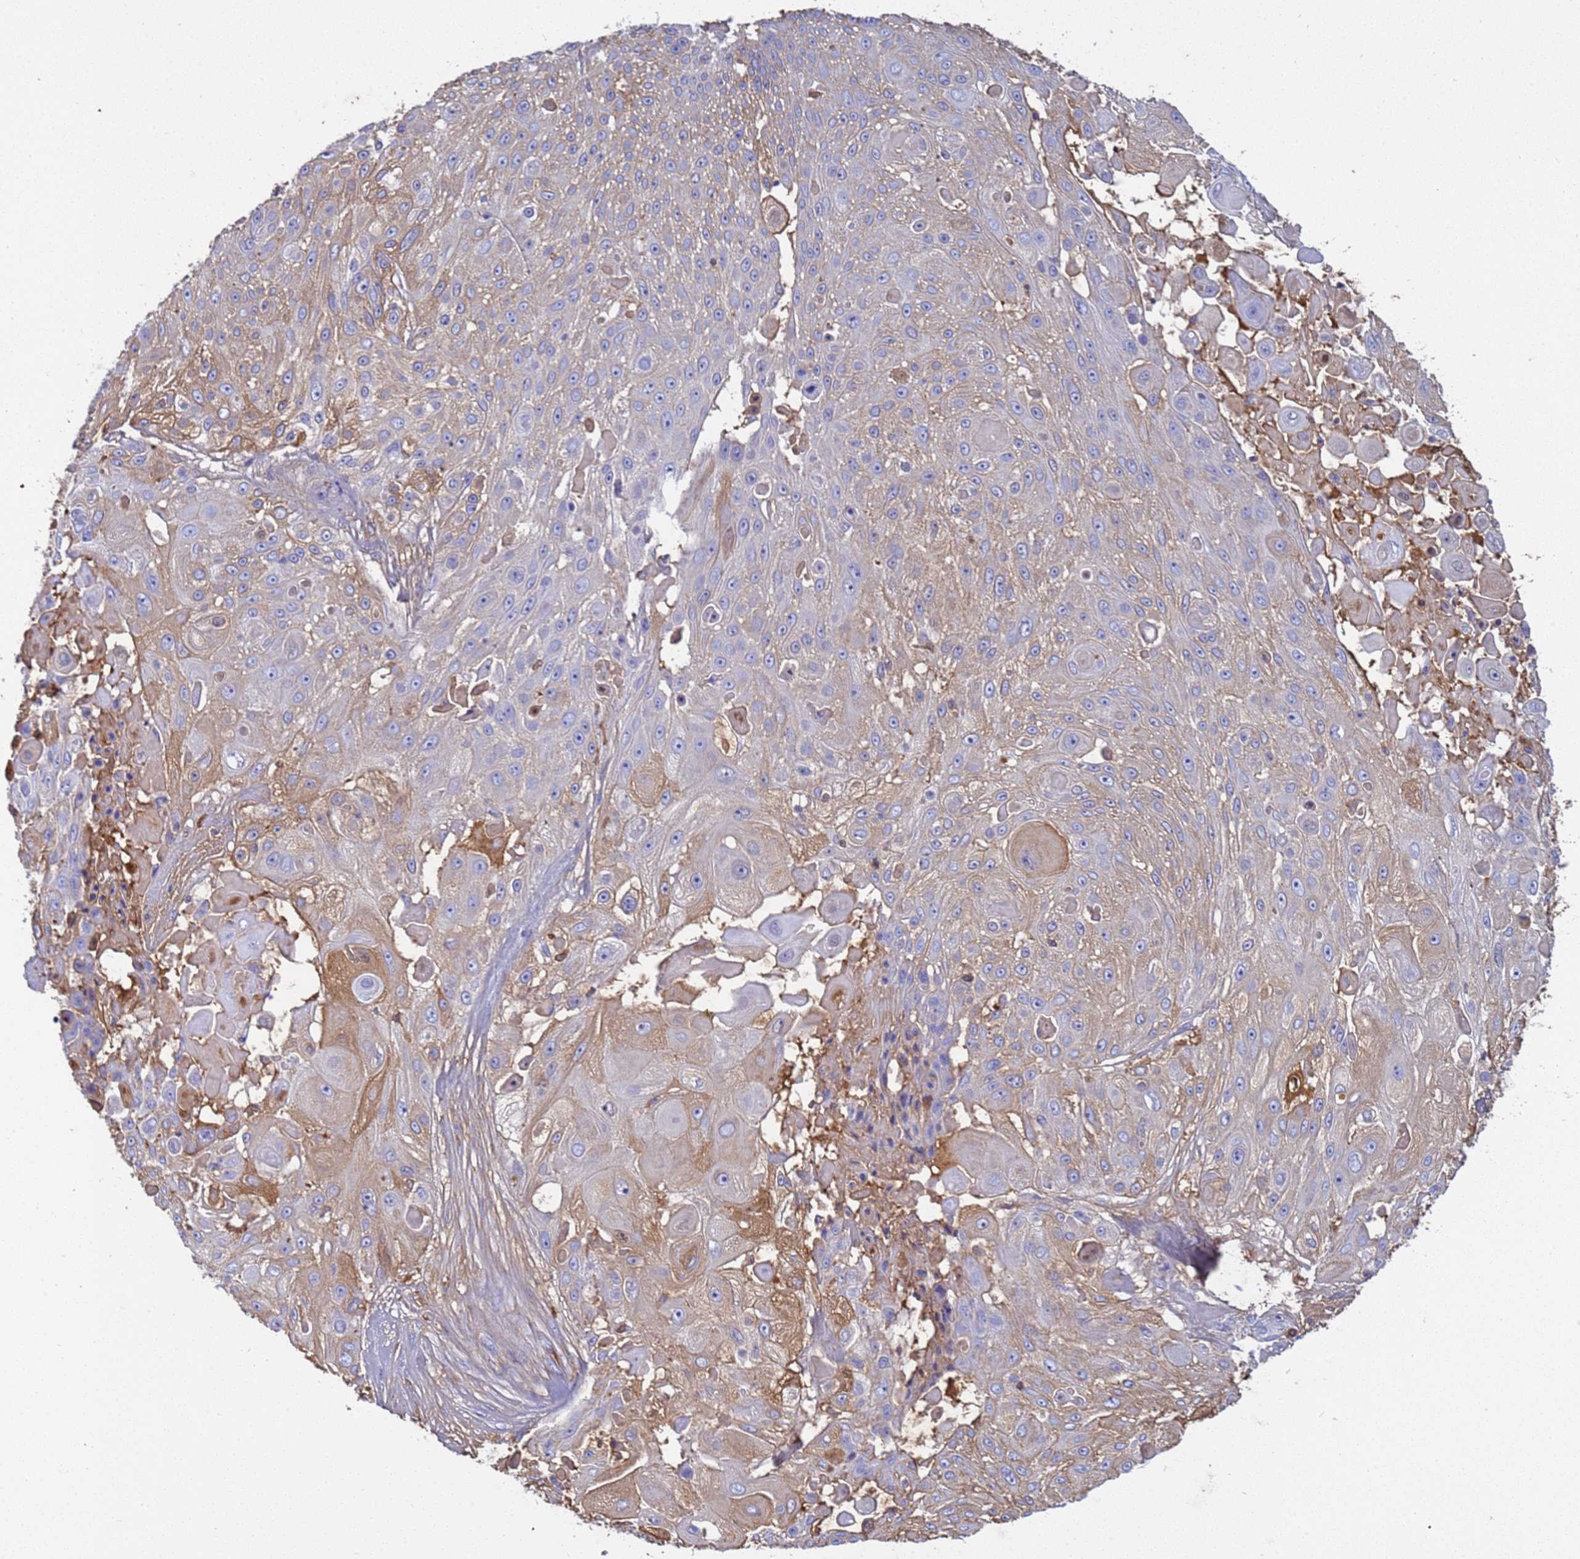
{"staining": {"intensity": "moderate", "quantity": "<25%", "location": "cytoplasmic/membranous"}, "tissue": "skin cancer", "cell_type": "Tumor cells", "image_type": "cancer", "snomed": [{"axis": "morphology", "description": "Squamous cell carcinoma, NOS"}, {"axis": "topography", "description": "Skin"}], "caption": "This image exhibits skin cancer (squamous cell carcinoma) stained with immunohistochemistry (IHC) to label a protein in brown. The cytoplasmic/membranous of tumor cells show moderate positivity for the protein. Nuclei are counter-stained blue.", "gene": "H1-7", "patient": {"sex": "female", "age": 86}}